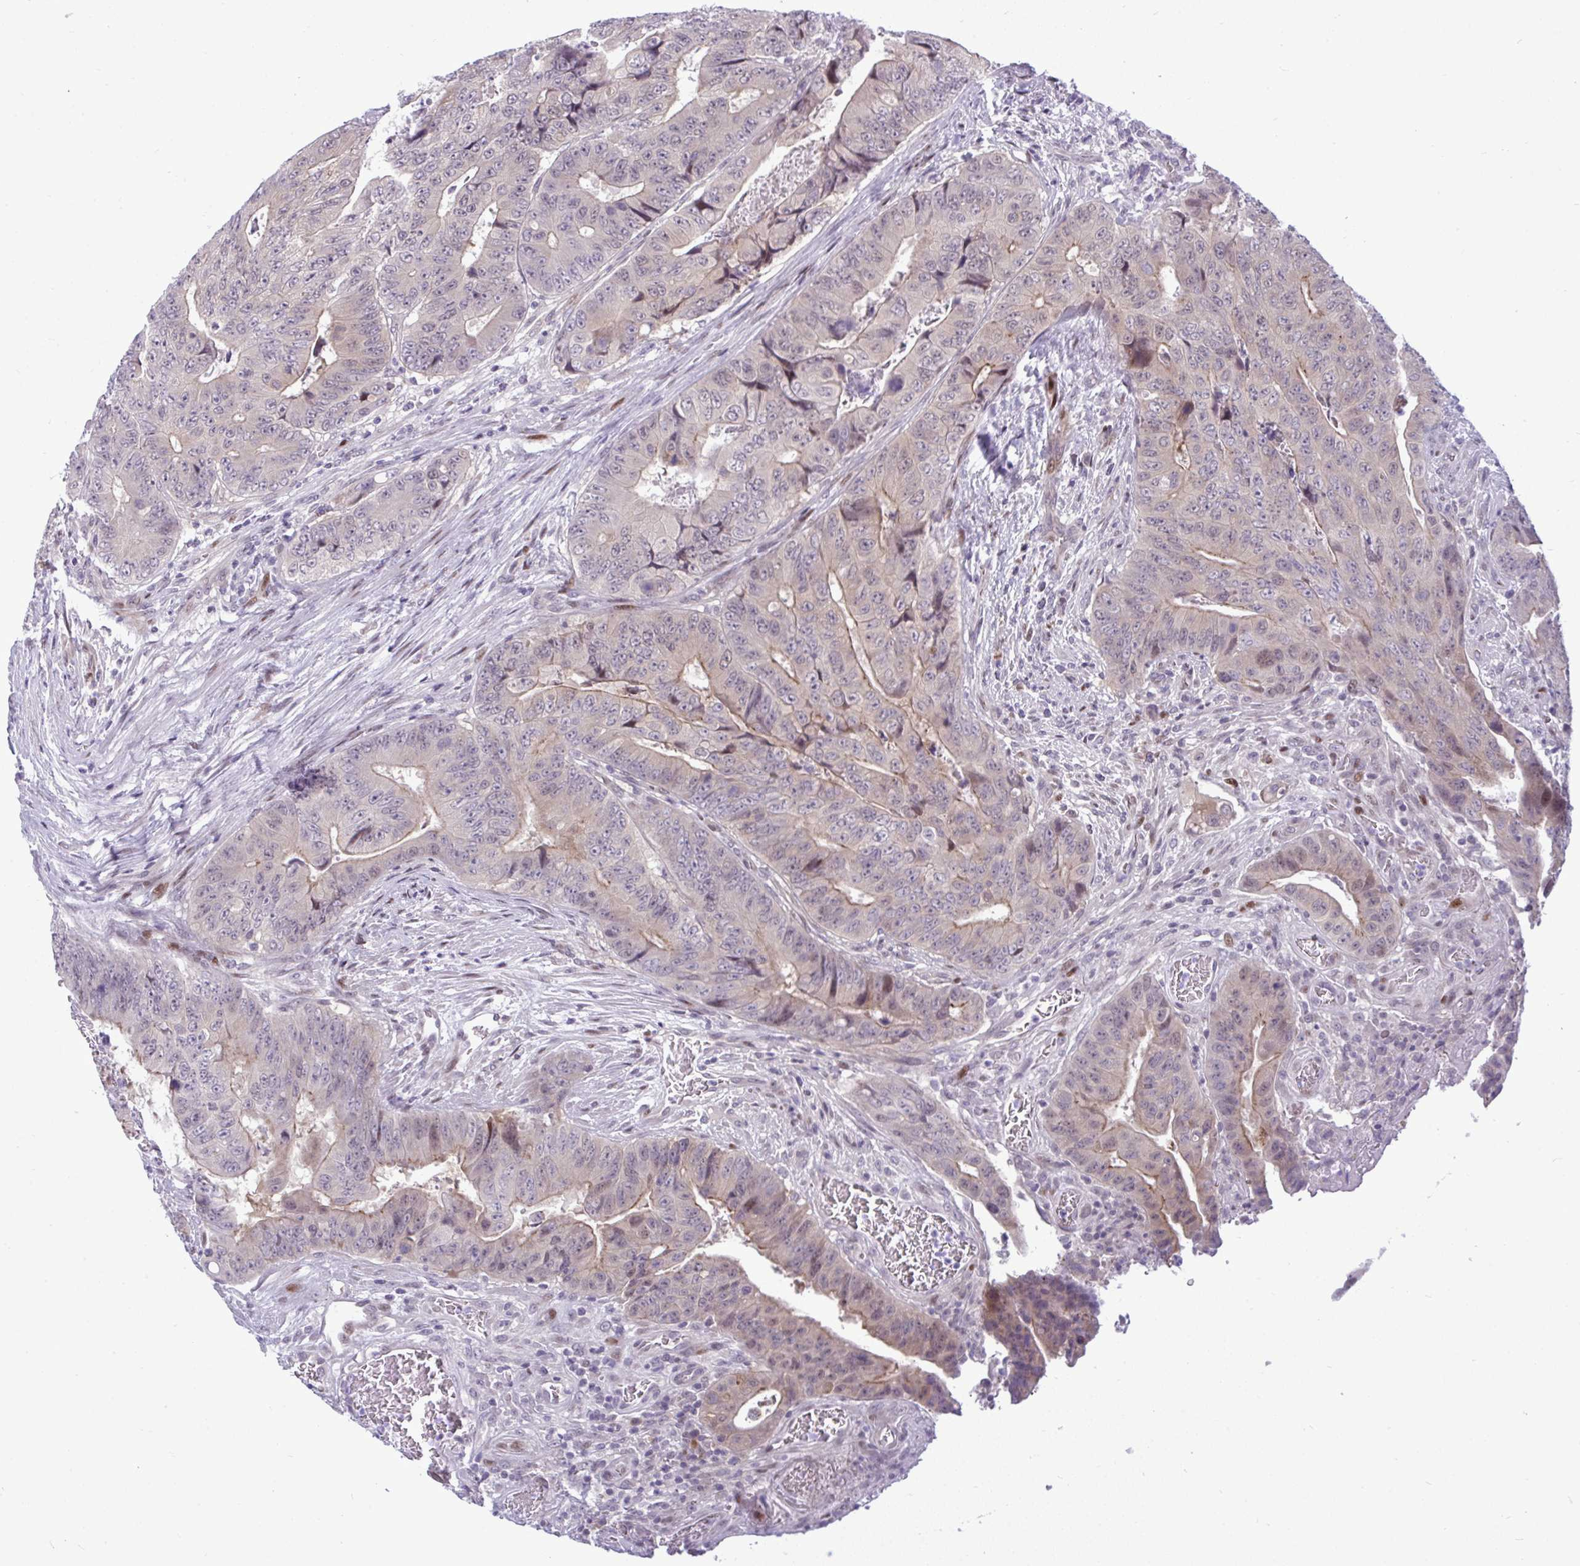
{"staining": {"intensity": "weak", "quantity": "<25%", "location": "cytoplasmic/membranous"}, "tissue": "colorectal cancer", "cell_type": "Tumor cells", "image_type": "cancer", "snomed": [{"axis": "morphology", "description": "Adenocarcinoma, NOS"}, {"axis": "topography", "description": "Colon"}], "caption": "A histopathology image of human colorectal cancer (adenocarcinoma) is negative for staining in tumor cells.", "gene": "TAB1", "patient": {"sex": "female", "age": 48}}